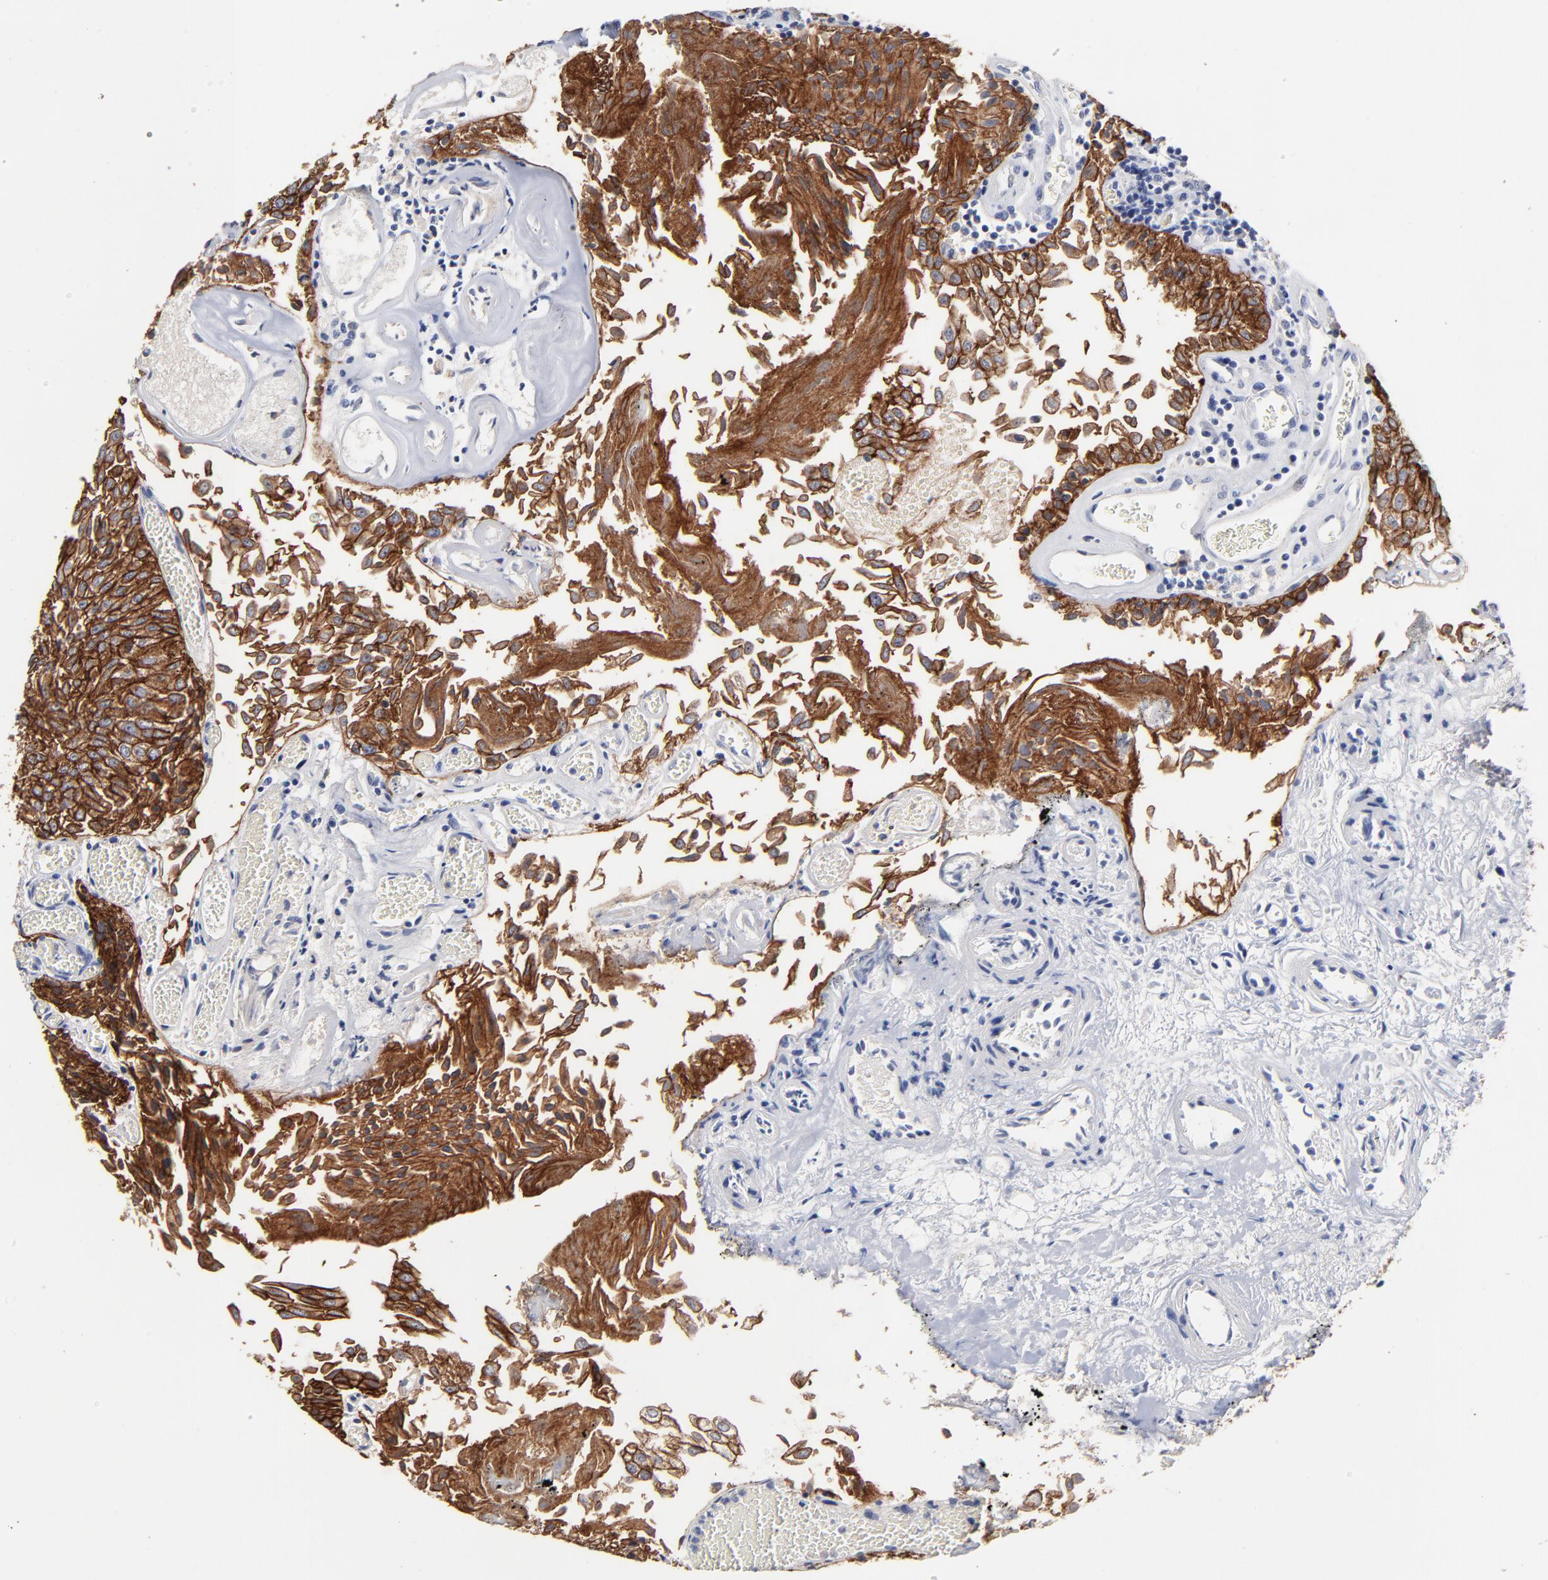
{"staining": {"intensity": "strong", "quantity": ">75%", "location": "cytoplasmic/membranous"}, "tissue": "urothelial cancer", "cell_type": "Tumor cells", "image_type": "cancer", "snomed": [{"axis": "morphology", "description": "Urothelial carcinoma, Low grade"}, {"axis": "topography", "description": "Urinary bladder"}], "caption": "Immunohistochemistry of urothelial cancer exhibits high levels of strong cytoplasmic/membranous positivity in about >75% of tumor cells.", "gene": "CXADR", "patient": {"sex": "male", "age": 86}}